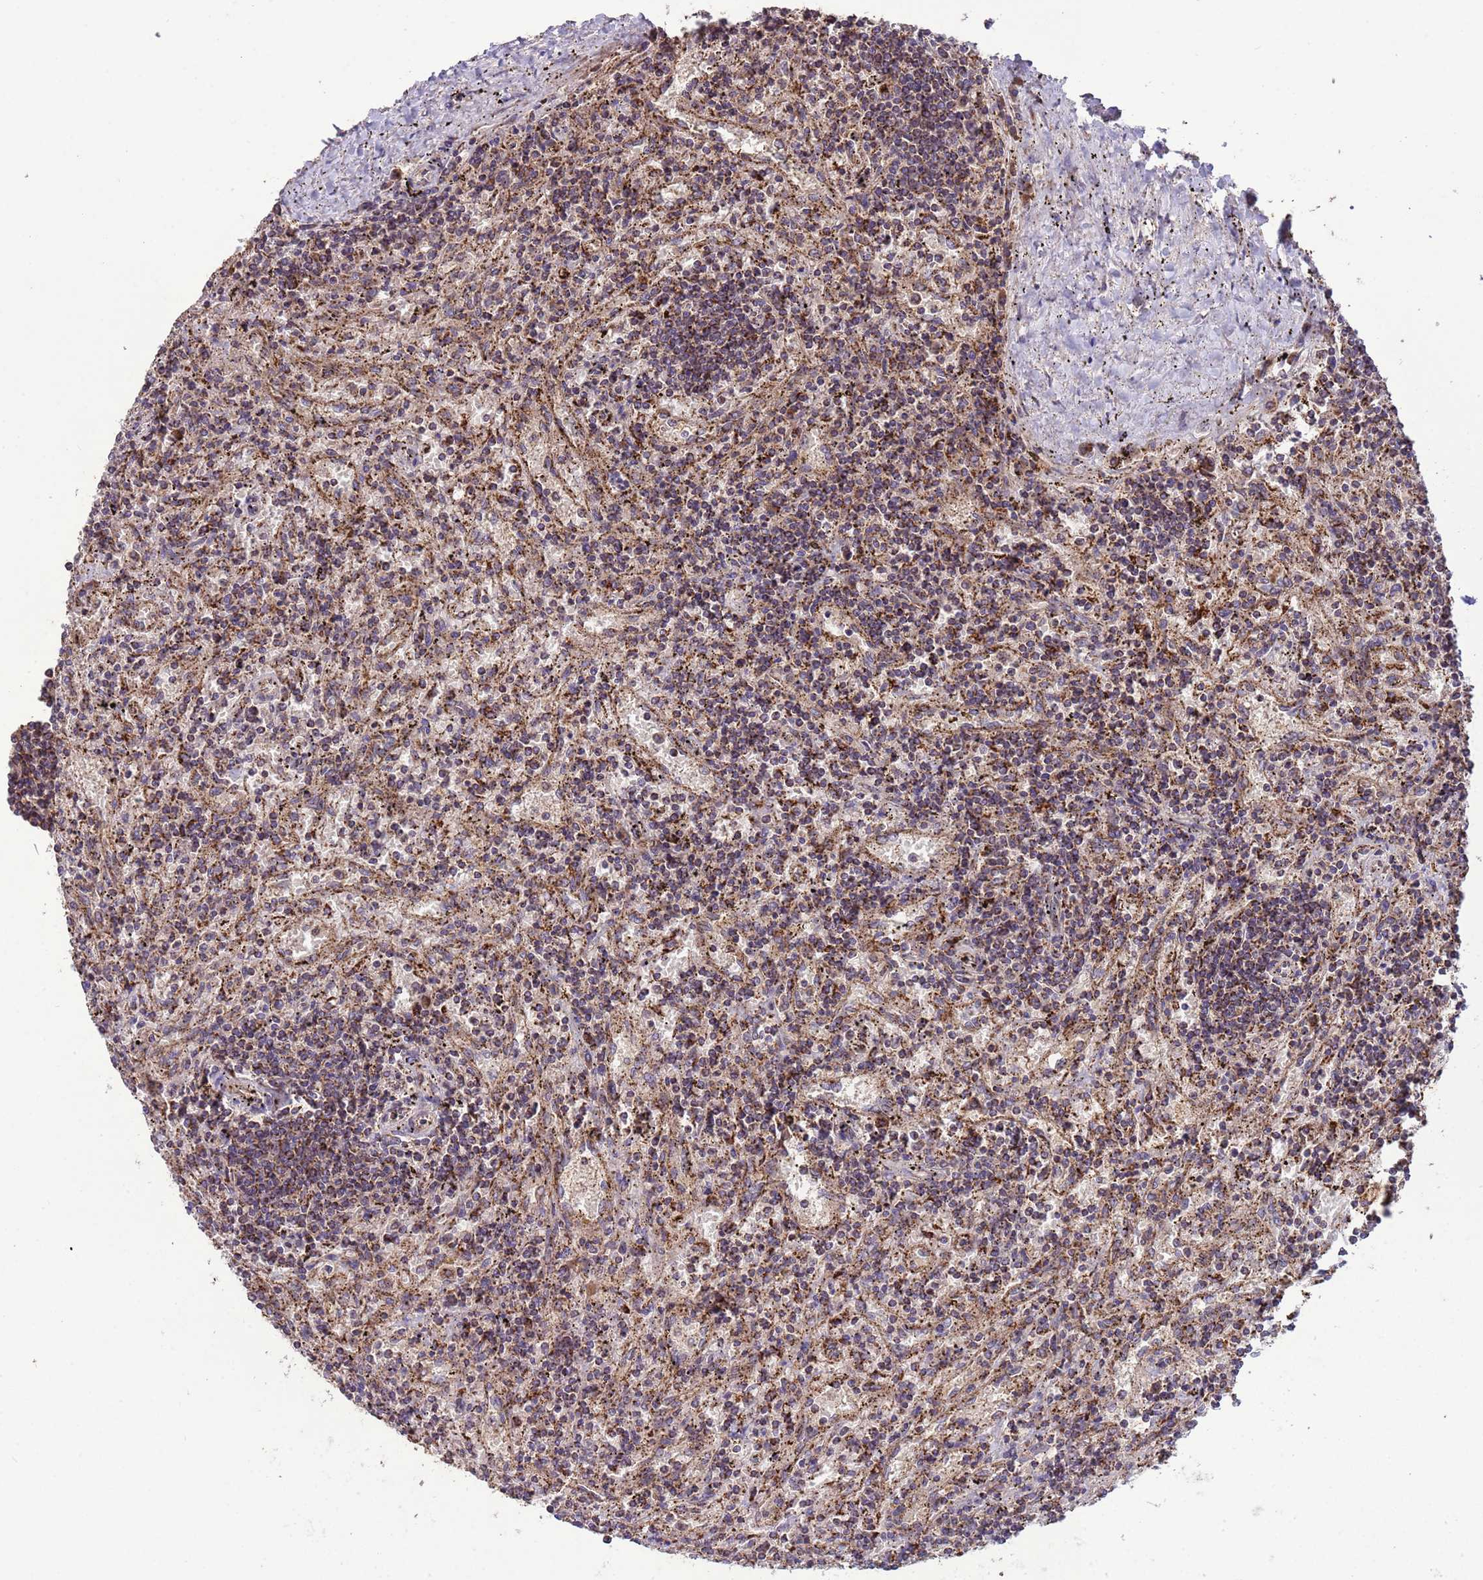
{"staining": {"intensity": "moderate", "quantity": ">75%", "location": "cytoplasmic/membranous"}, "tissue": "lymphoma", "cell_type": "Tumor cells", "image_type": "cancer", "snomed": [{"axis": "morphology", "description": "Malignant lymphoma, non-Hodgkin's type, Low grade"}, {"axis": "topography", "description": "Spleen"}], "caption": "Immunohistochemistry of human malignant lymphoma, non-Hodgkin's type (low-grade) displays medium levels of moderate cytoplasmic/membranous expression in approximately >75% of tumor cells.", "gene": "ACAD8", "patient": {"sex": "male", "age": 76}}